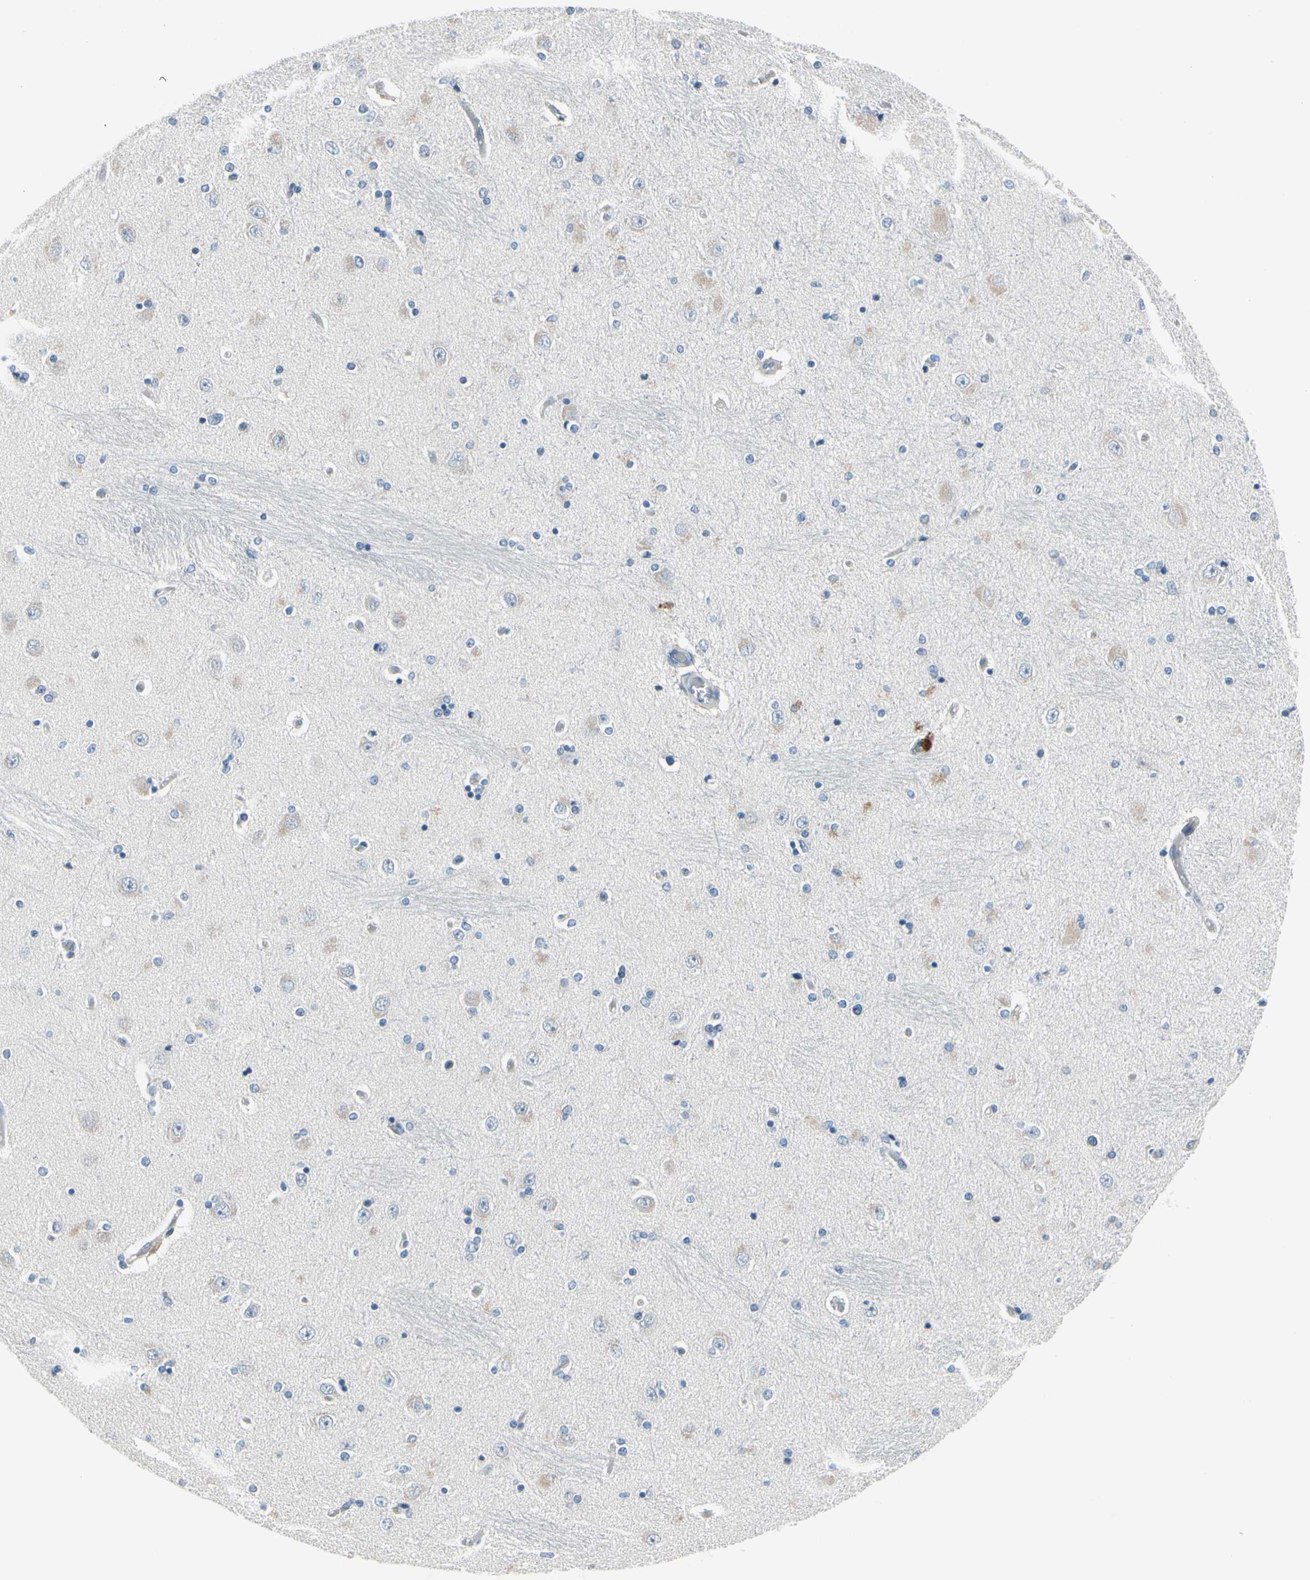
{"staining": {"intensity": "negative", "quantity": "none", "location": "none"}, "tissue": "hippocampus", "cell_type": "Glial cells", "image_type": "normal", "snomed": [{"axis": "morphology", "description": "Normal tissue, NOS"}, {"axis": "topography", "description": "Hippocampus"}], "caption": "DAB (3,3'-diaminobenzidine) immunohistochemical staining of normal human hippocampus demonstrates no significant expression in glial cells.", "gene": "PGR", "patient": {"sex": "female", "age": 54}}